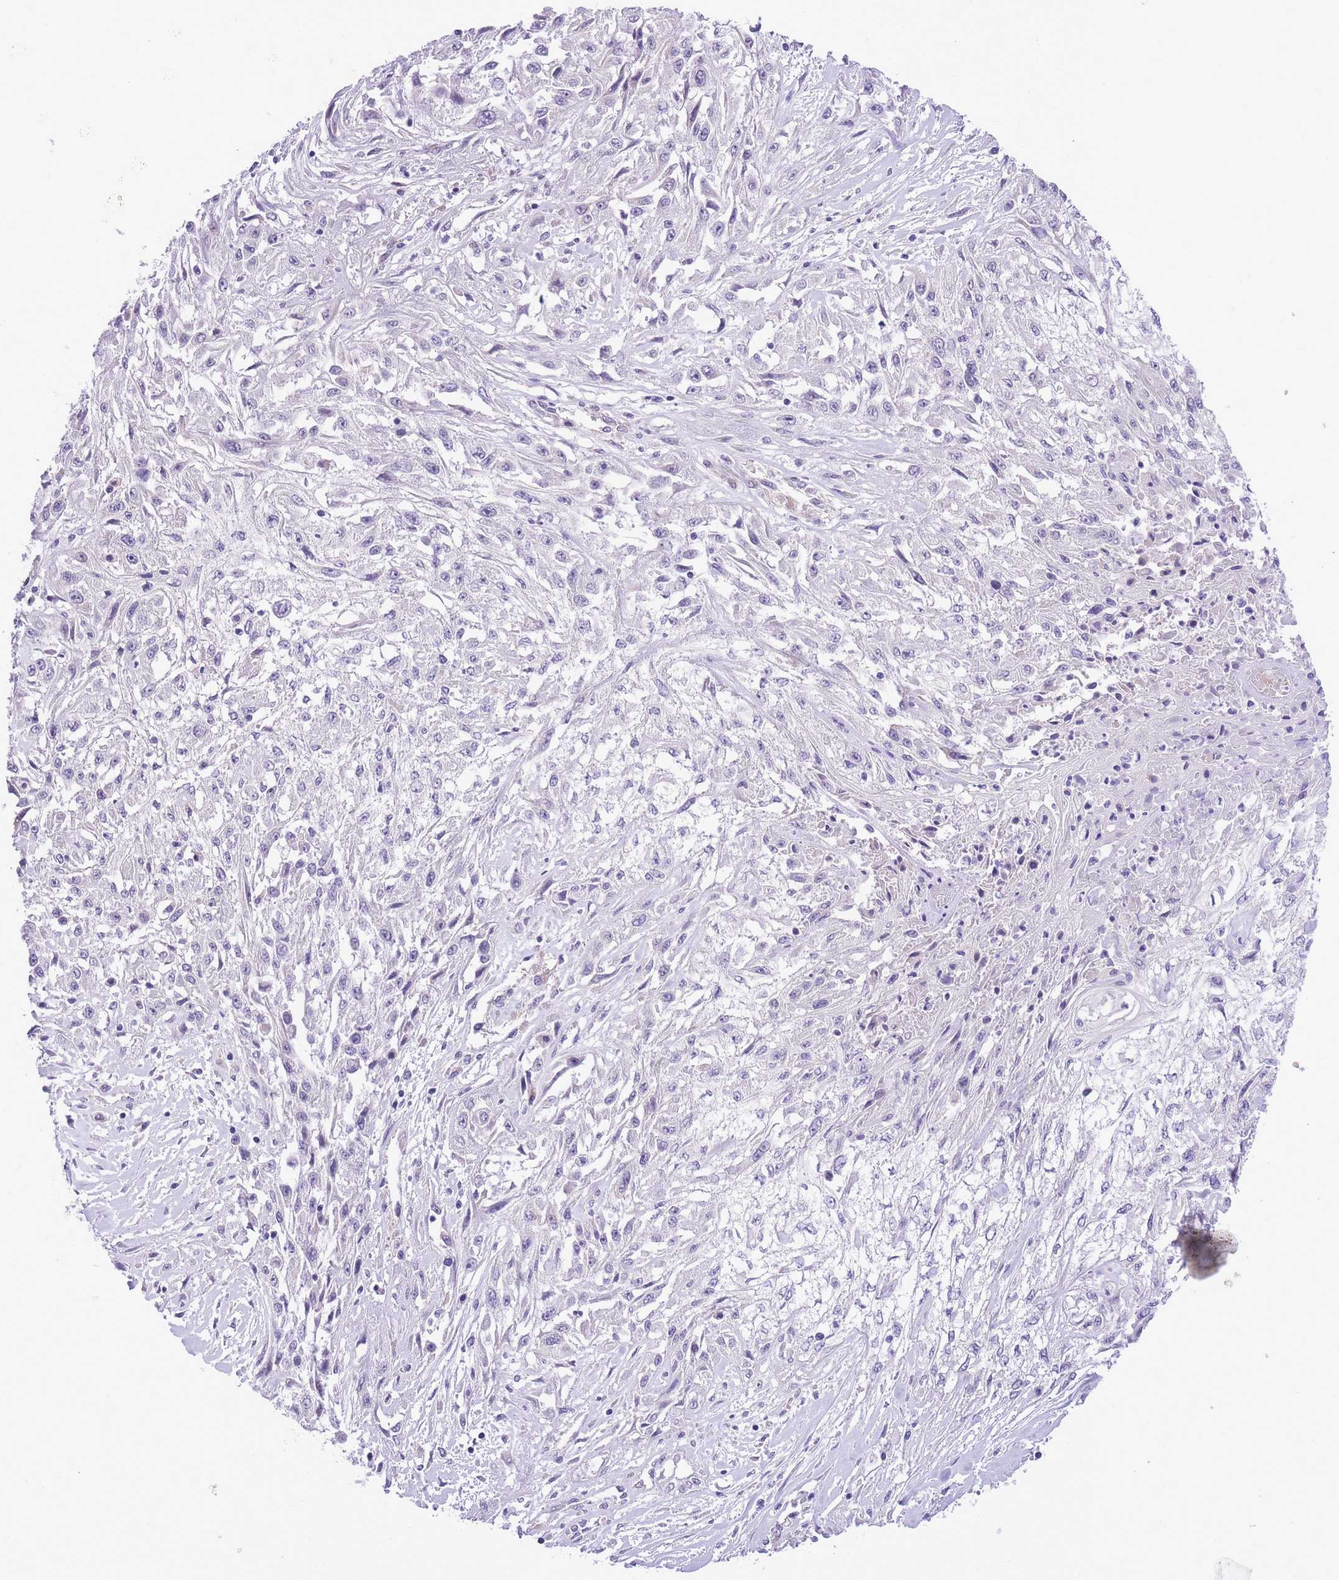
{"staining": {"intensity": "negative", "quantity": "none", "location": "none"}, "tissue": "skin cancer", "cell_type": "Tumor cells", "image_type": "cancer", "snomed": [{"axis": "morphology", "description": "Squamous cell carcinoma, NOS"}, {"axis": "morphology", "description": "Squamous cell carcinoma, metastatic, NOS"}, {"axis": "topography", "description": "Skin"}, {"axis": "topography", "description": "Lymph node"}], "caption": "High magnification brightfield microscopy of skin metastatic squamous cell carcinoma stained with DAB (3,3'-diaminobenzidine) (brown) and counterstained with hematoxylin (blue): tumor cells show no significant positivity. (Brightfield microscopy of DAB IHC at high magnification).", "gene": "WWOX", "patient": {"sex": "male", "age": 75}}